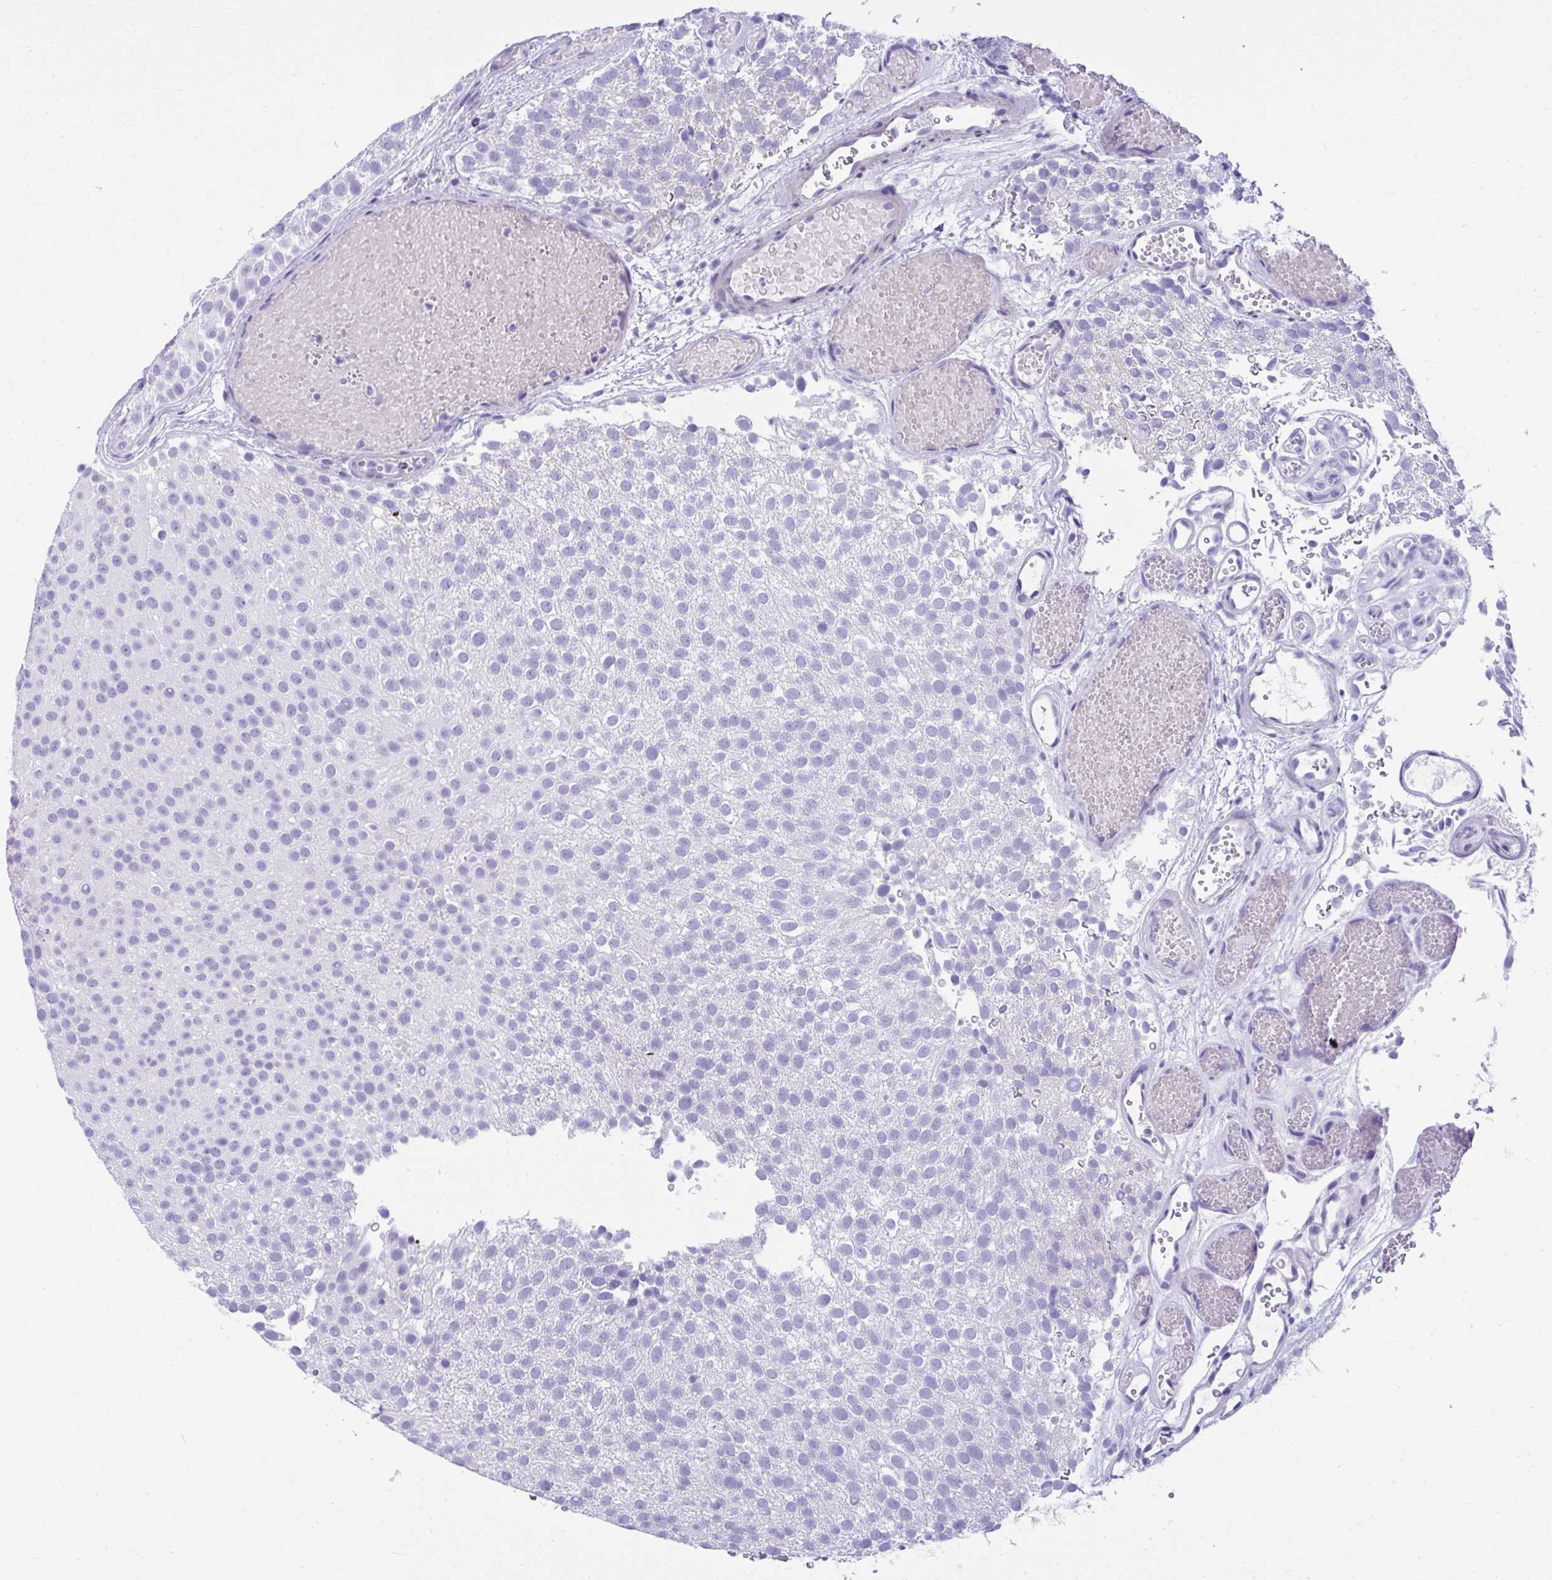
{"staining": {"intensity": "negative", "quantity": "none", "location": "none"}, "tissue": "urothelial cancer", "cell_type": "Tumor cells", "image_type": "cancer", "snomed": [{"axis": "morphology", "description": "Urothelial carcinoma, Low grade"}, {"axis": "topography", "description": "Urinary bladder"}], "caption": "Immunohistochemistry of human urothelial carcinoma (low-grade) displays no staining in tumor cells.", "gene": "ISL1", "patient": {"sex": "male", "age": 78}}